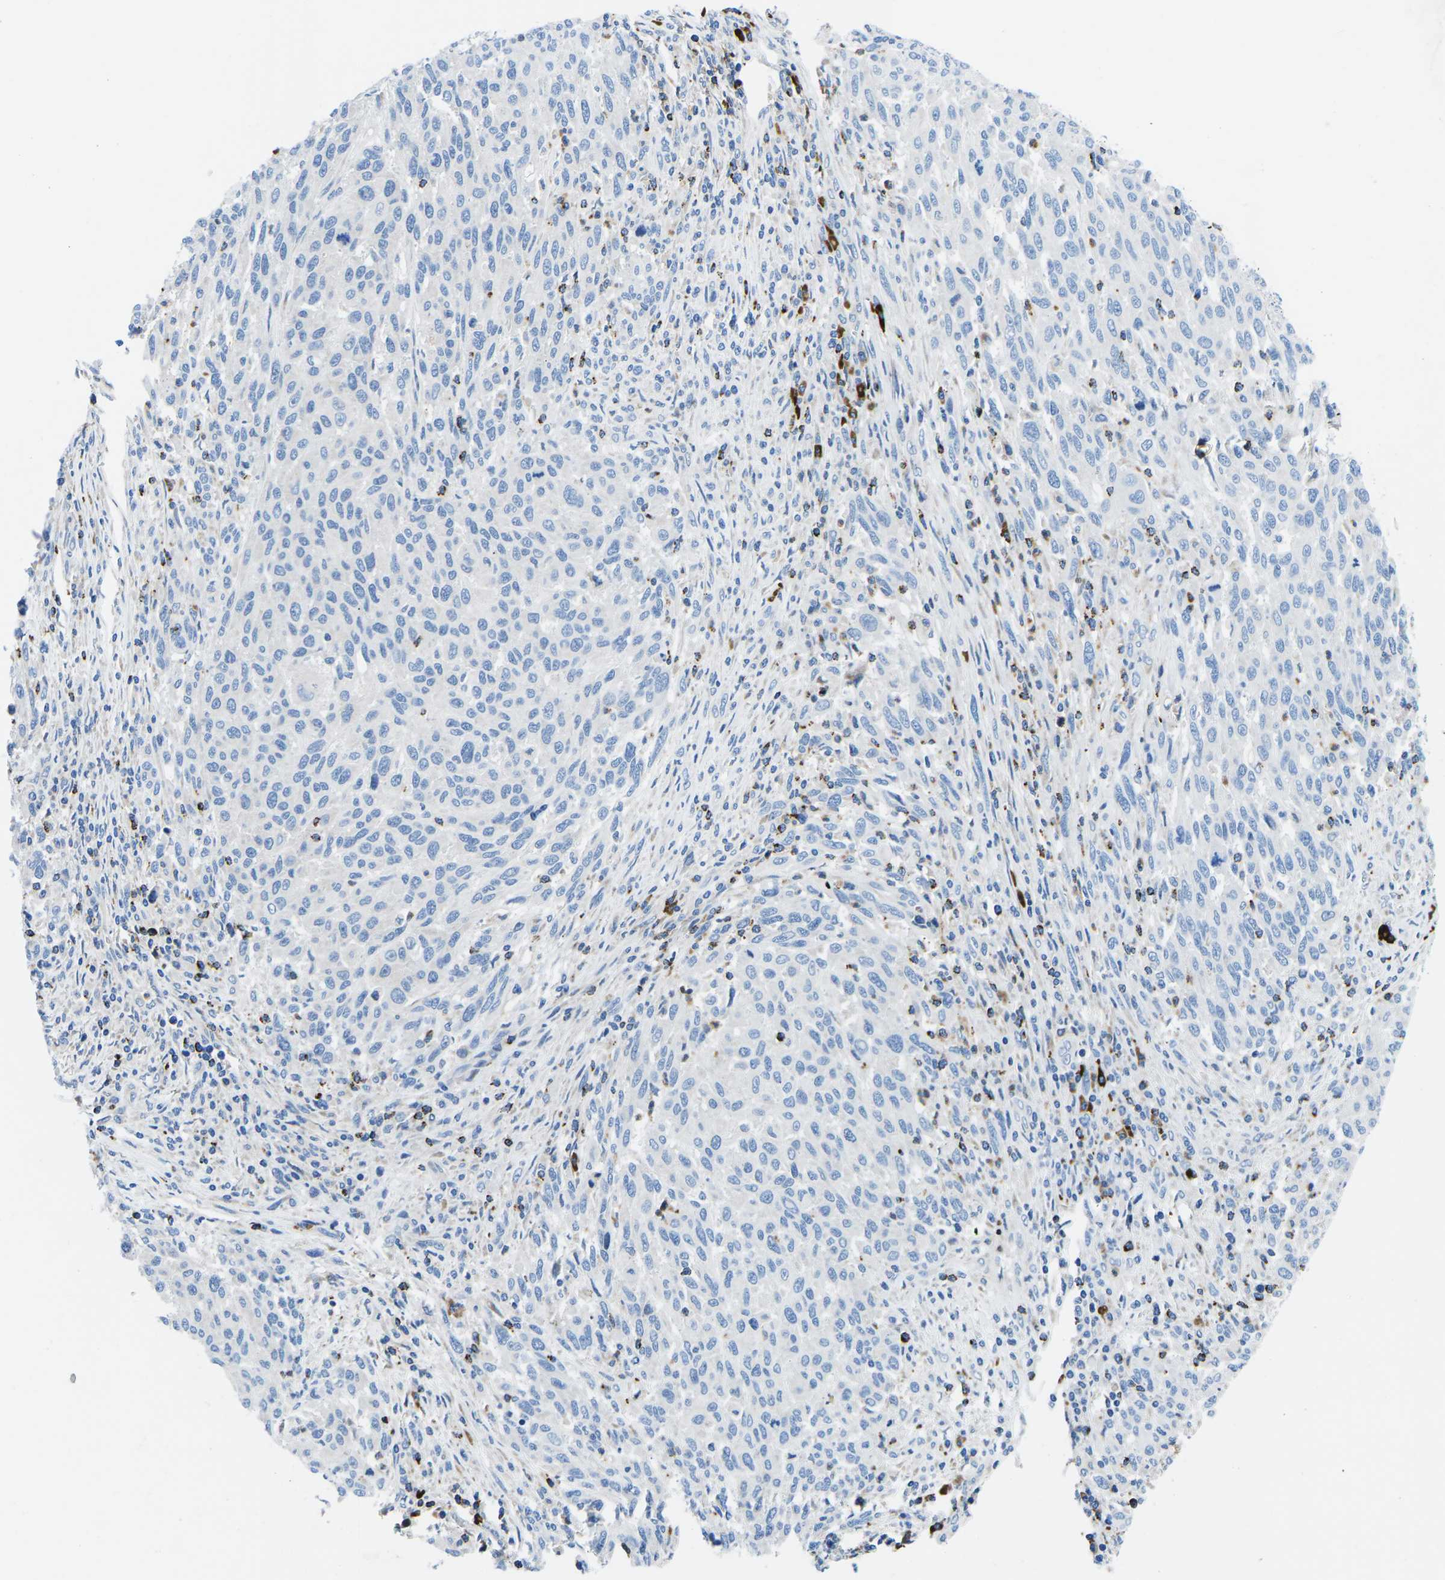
{"staining": {"intensity": "negative", "quantity": "none", "location": "none"}, "tissue": "melanoma", "cell_type": "Tumor cells", "image_type": "cancer", "snomed": [{"axis": "morphology", "description": "Malignant melanoma, Metastatic site"}, {"axis": "topography", "description": "Lymph node"}], "caption": "IHC of human malignant melanoma (metastatic site) demonstrates no expression in tumor cells.", "gene": "MC4R", "patient": {"sex": "male", "age": 61}}